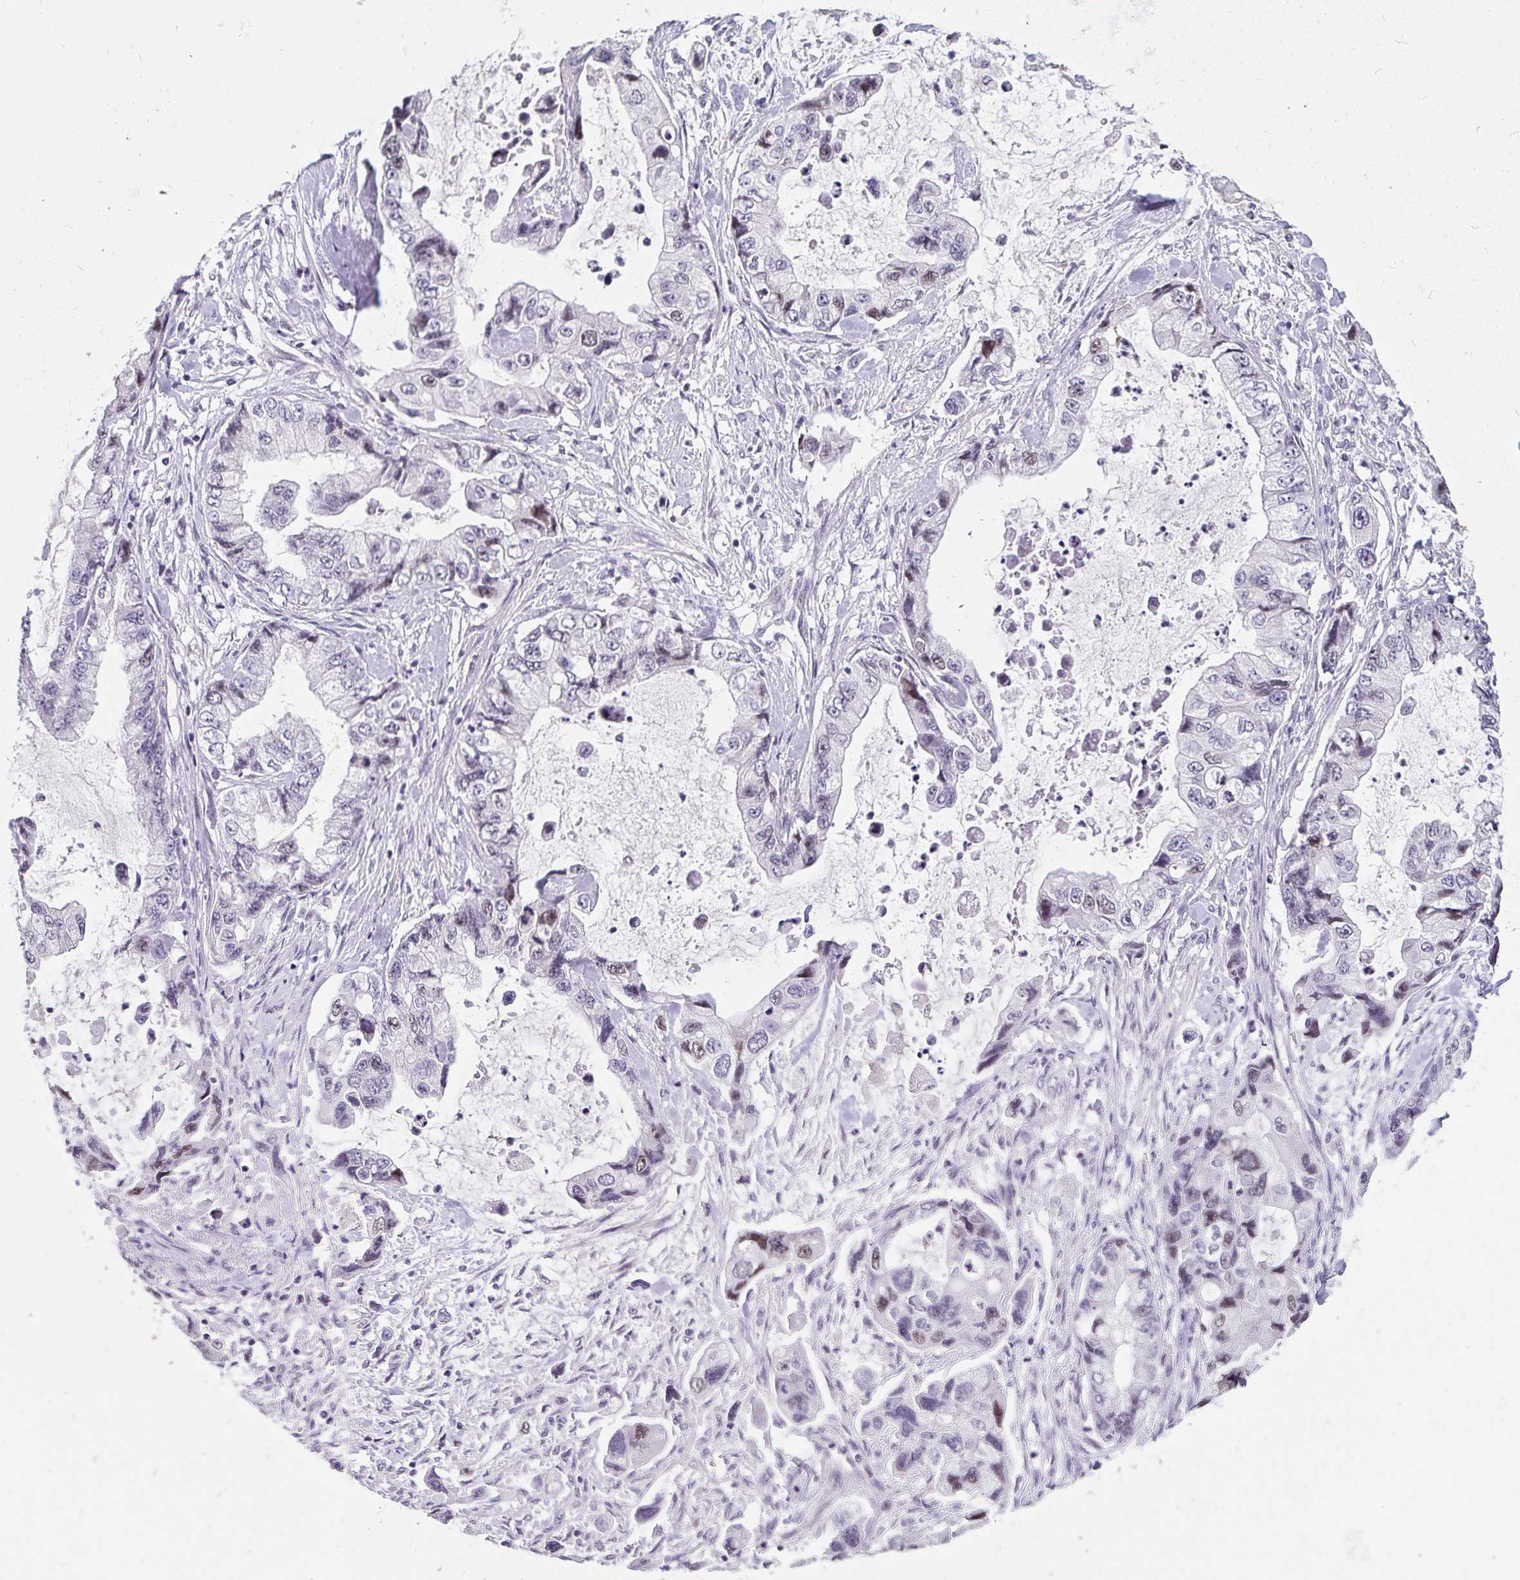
{"staining": {"intensity": "weak", "quantity": "<25%", "location": "nuclear"}, "tissue": "stomach cancer", "cell_type": "Tumor cells", "image_type": "cancer", "snomed": [{"axis": "morphology", "description": "Adenocarcinoma, NOS"}, {"axis": "topography", "description": "Pancreas"}, {"axis": "topography", "description": "Stomach, upper"}, {"axis": "topography", "description": "Stomach"}], "caption": "Tumor cells are negative for brown protein staining in stomach cancer.", "gene": "ANLN", "patient": {"sex": "male", "age": 77}}